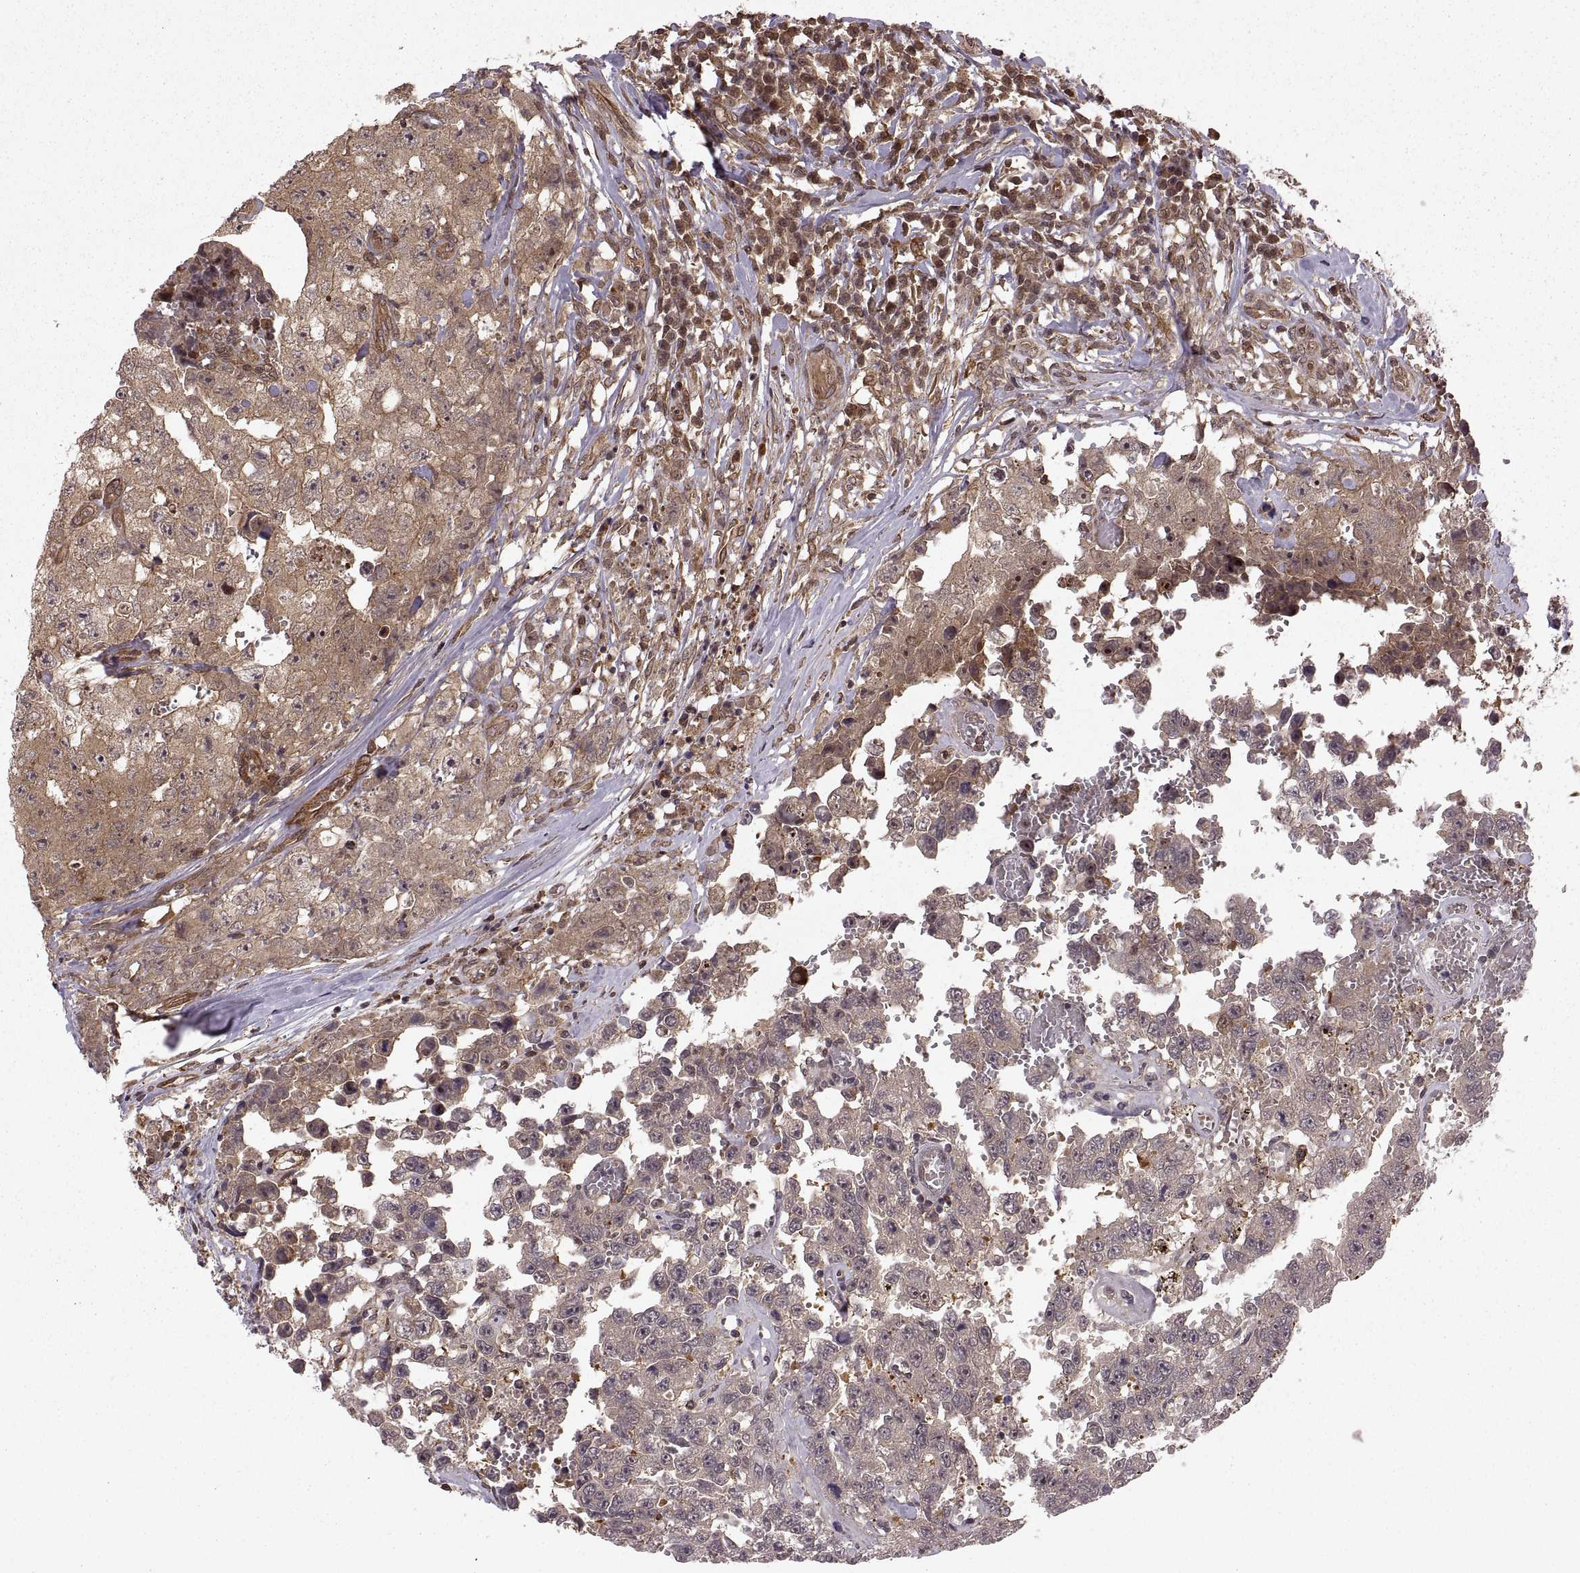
{"staining": {"intensity": "moderate", "quantity": "<25%", "location": "cytoplasmic/membranous"}, "tissue": "testis cancer", "cell_type": "Tumor cells", "image_type": "cancer", "snomed": [{"axis": "morphology", "description": "Carcinoma, Embryonal, NOS"}, {"axis": "topography", "description": "Testis"}], "caption": "Protein analysis of testis cancer tissue displays moderate cytoplasmic/membranous expression in approximately <25% of tumor cells. (Brightfield microscopy of DAB IHC at high magnification).", "gene": "DEDD", "patient": {"sex": "male", "age": 36}}